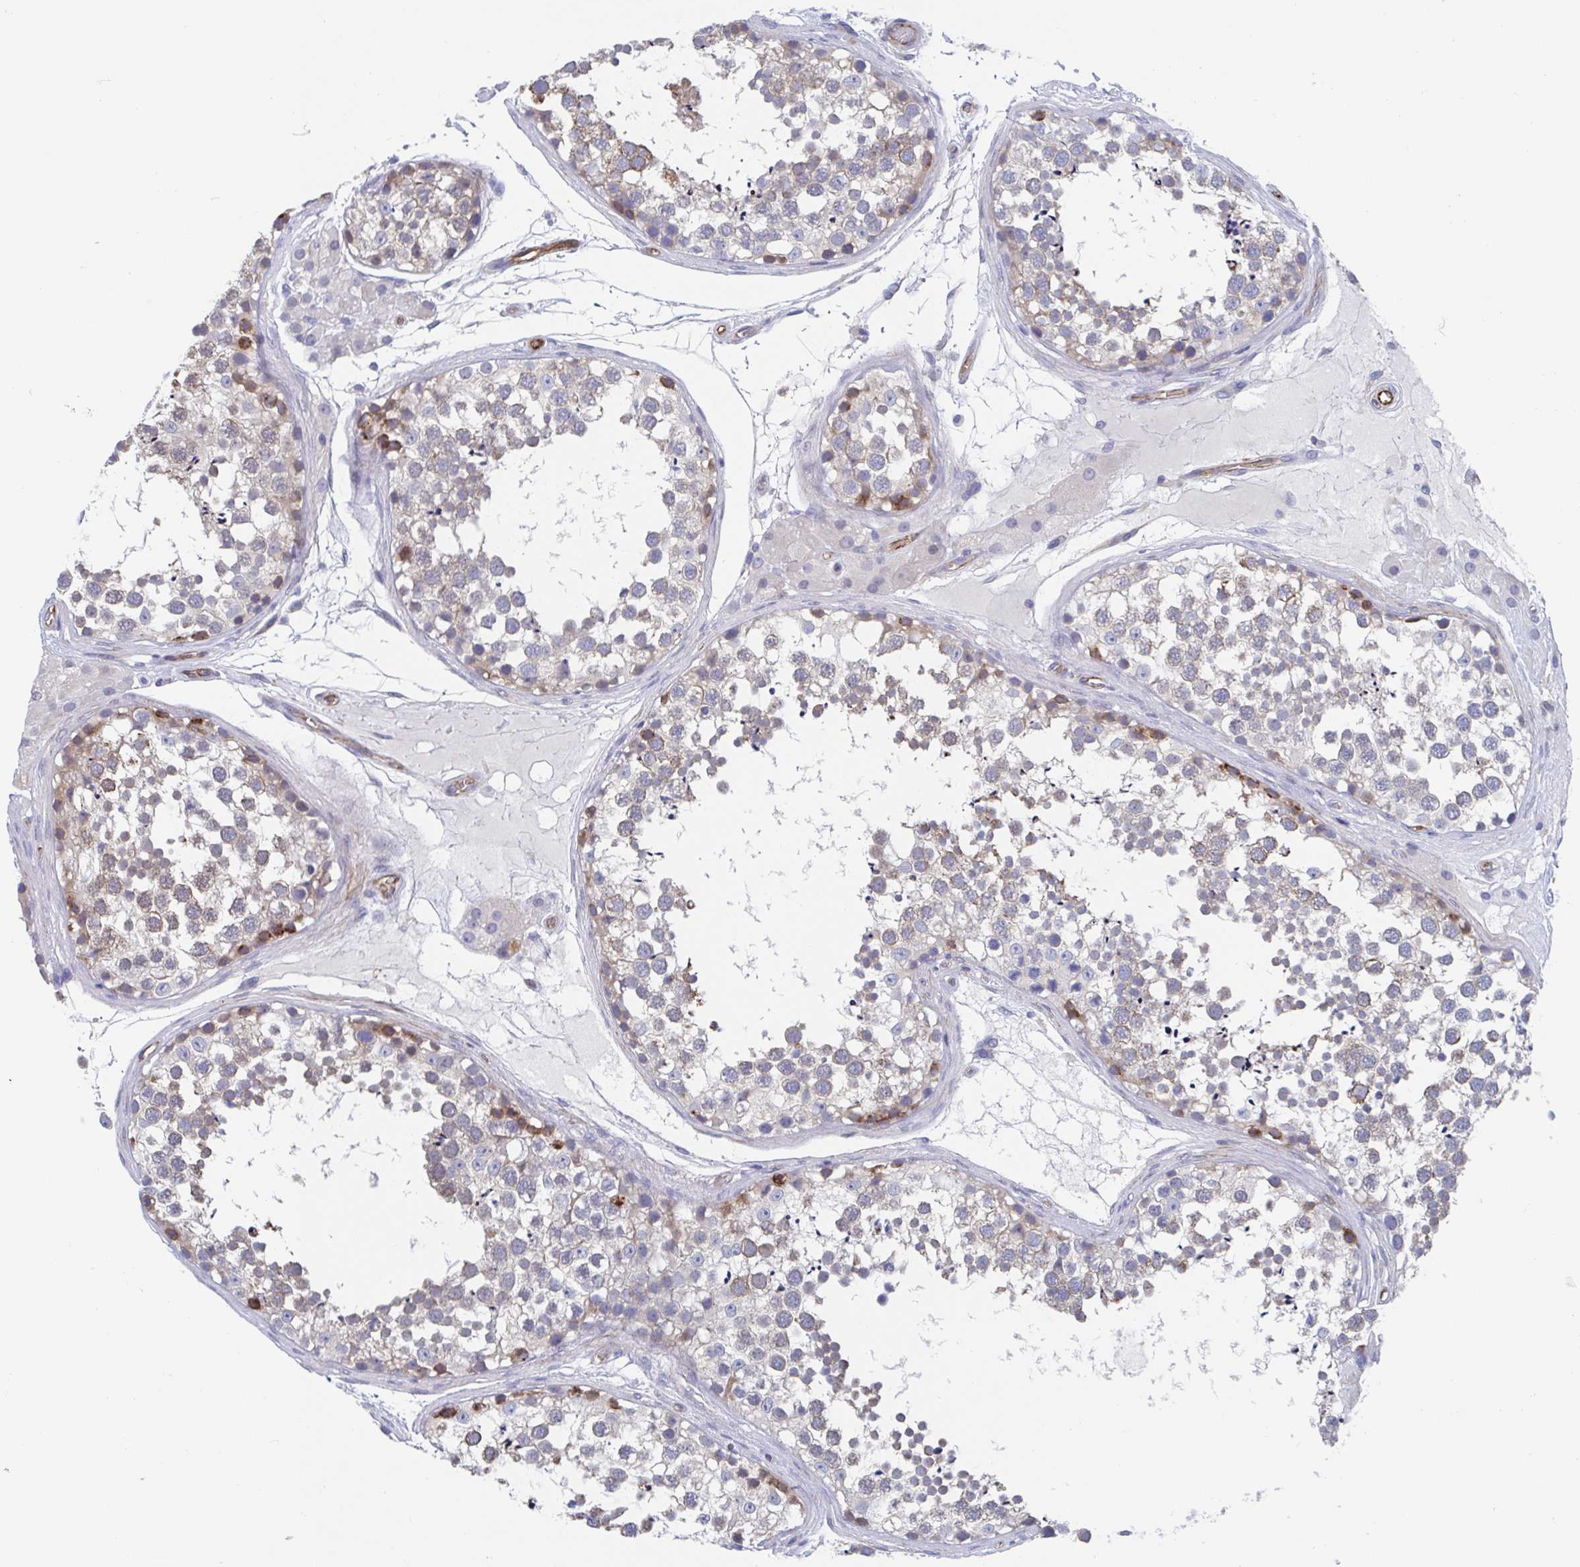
{"staining": {"intensity": "moderate", "quantity": "<25%", "location": "cytoplasmic/membranous"}, "tissue": "testis", "cell_type": "Cells in seminiferous ducts", "image_type": "normal", "snomed": [{"axis": "morphology", "description": "Normal tissue, NOS"}, {"axis": "morphology", "description": "Seminoma, NOS"}, {"axis": "topography", "description": "Testis"}], "caption": "Protein expression analysis of benign testis shows moderate cytoplasmic/membranous staining in about <25% of cells in seminiferous ducts. The staining is performed using DAB (3,3'-diaminobenzidine) brown chromogen to label protein expression. The nuclei are counter-stained blue using hematoxylin.", "gene": "KLC3", "patient": {"sex": "male", "age": 65}}